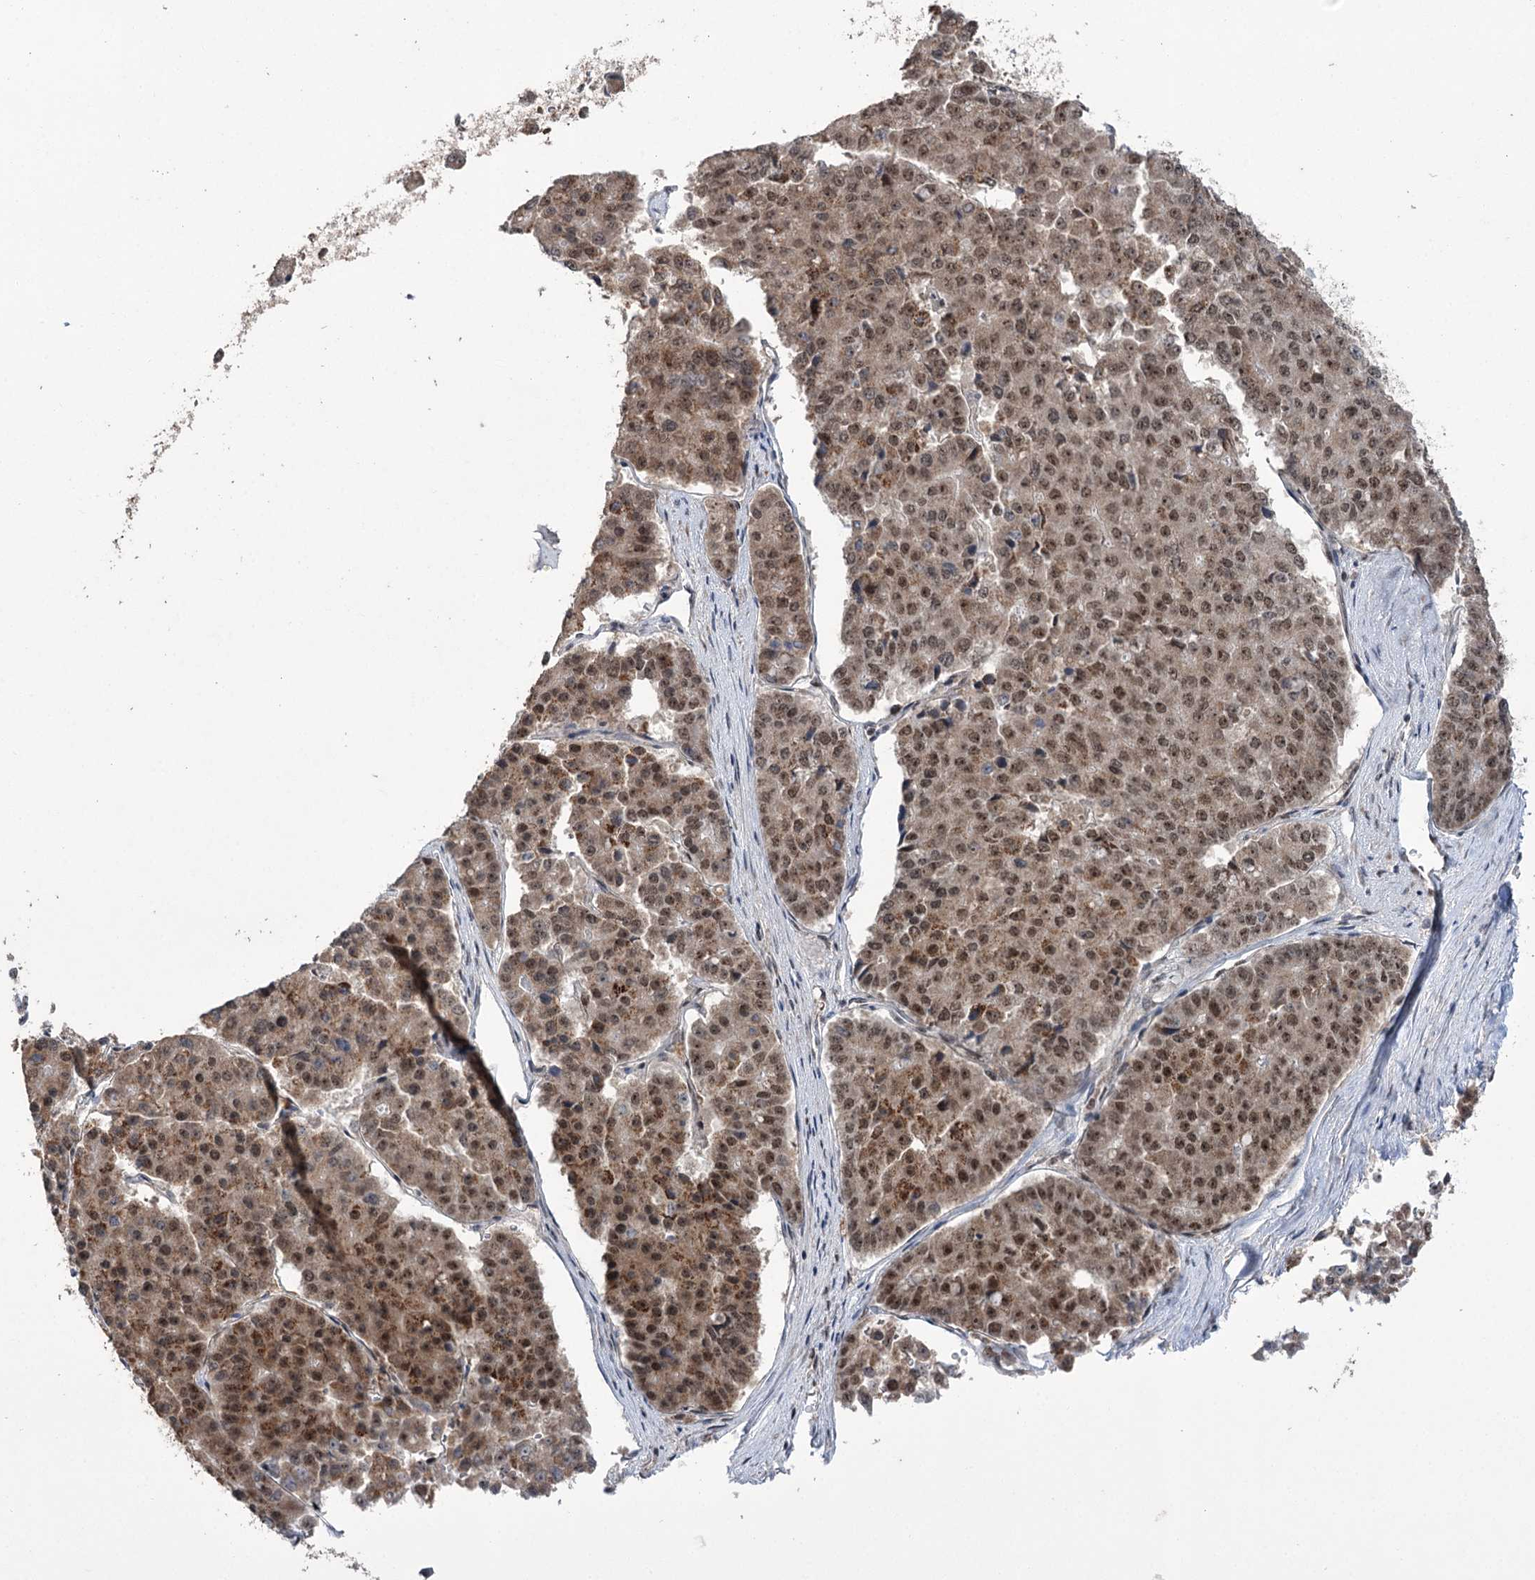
{"staining": {"intensity": "moderate", "quantity": ">75%", "location": "cytoplasmic/membranous,nuclear"}, "tissue": "pancreatic cancer", "cell_type": "Tumor cells", "image_type": "cancer", "snomed": [{"axis": "morphology", "description": "Adenocarcinoma, NOS"}, {"axis": "topography", "description": "Pancreas"}], "caption": "Approximately >75% of tumor cells in pancreatic cancer demonstrate moderate cytoplasmic/membranous and nuclear protein expression as visualized by brown immunohistochemical staining.", "gene": "ERCC3", "patient": {"sex": "male", "age": 50}}